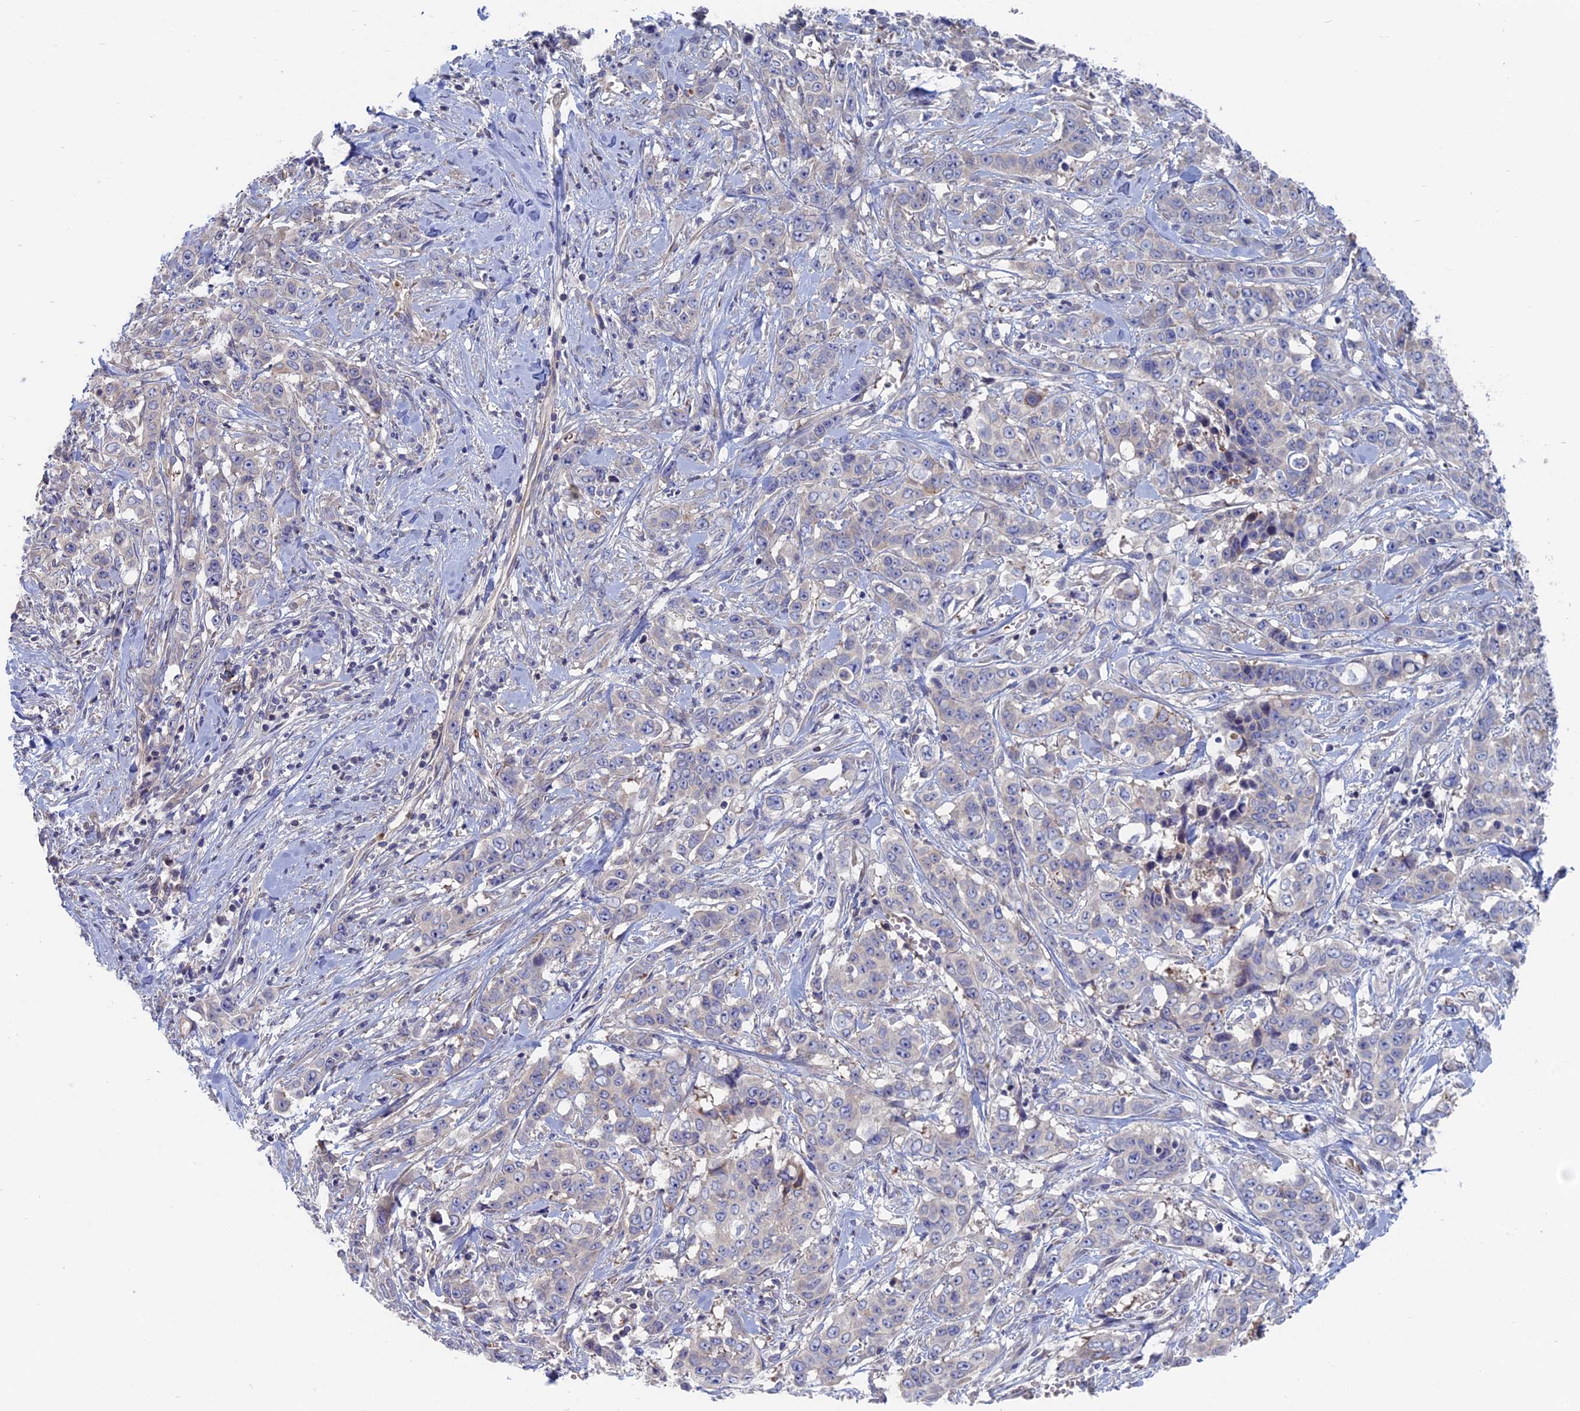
{"staining": {"intensity": "negative", "quantity": "none", "location": "none"}, "tissue": "stomach cancer", "cell_type": "Tumor cells", "image_type": "cancer", "snomed": [{"axis": "morphology", "description": "Adenocarcinoma, NOS"}, {"axis": "topography", "description": "Stomach, upper"}], "caption": "Immunohistochemistry photomicrograph of adenocarcinoma (stomach) stained for a protein (brown), which displays no expression in tumor cells. The staining was performed using DAB (3,3'-diaminobenzidine) to visualize the protein expression in brown, while the nuclei were stained in blue with hematoxylin (Magnification: 20x).", "gene": "TBC1D30", "patient": {"sex": "male", "age": 62}}